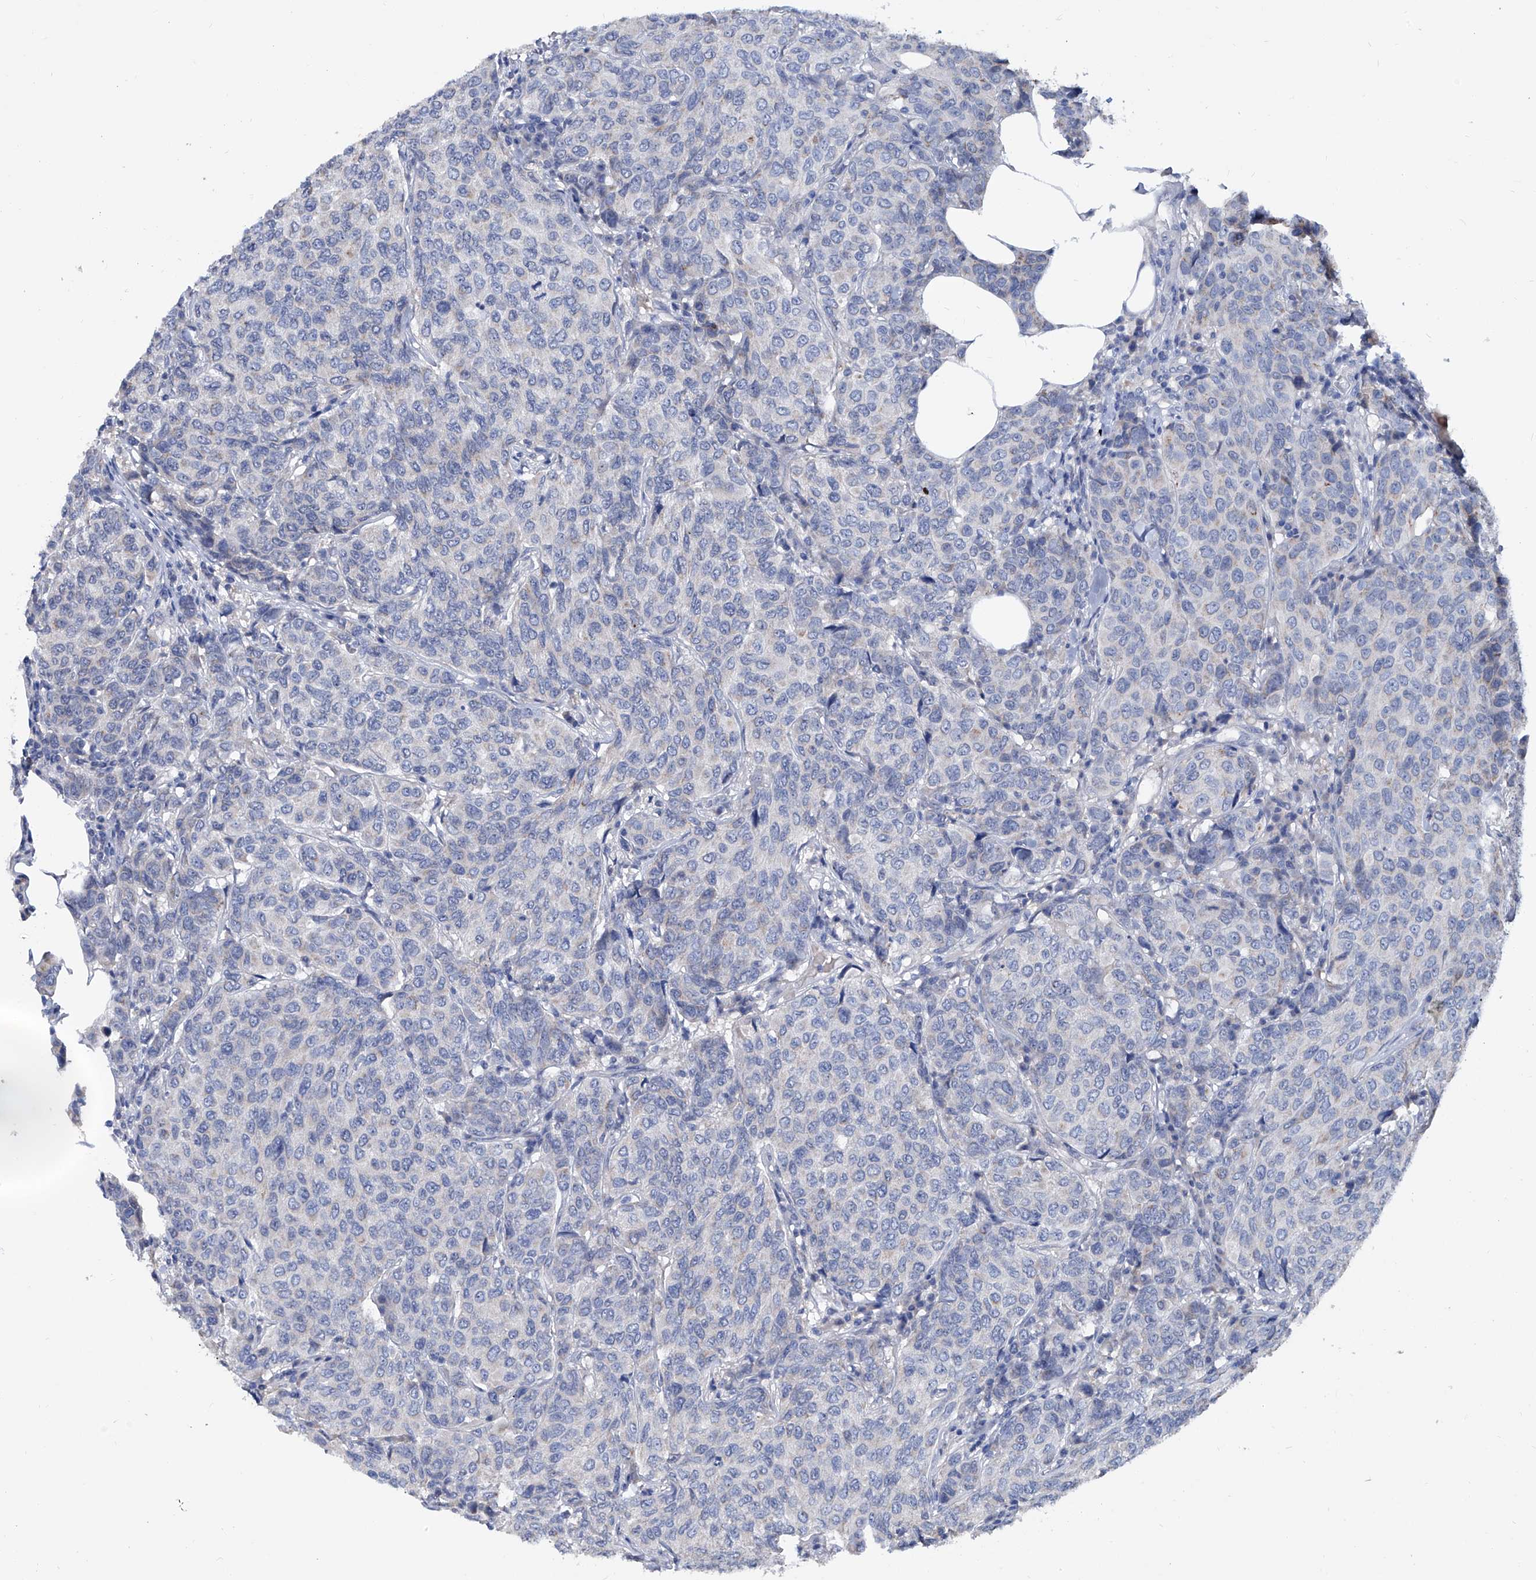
{"staining": {"intensity": "negative", "quantity": "none", "location": "none"}, "tissue": "breast cancer", "cell_type": "Tumor cells", "image_type": "cancer", "snomed": [{"axis": "morphology", "description": "Duct carcinoma"}, {"axis": "topography", "description": "Breast"}], "caption": "High magnification brightfield microscopy of breast infiltrating ductal carcinoma stained with DAB (brown) and counterstained with hematoxylin (blue): tumor cells show no significant staining.", "gene": "KLHL17", "patient": {"sex": "female", "age": 55}}